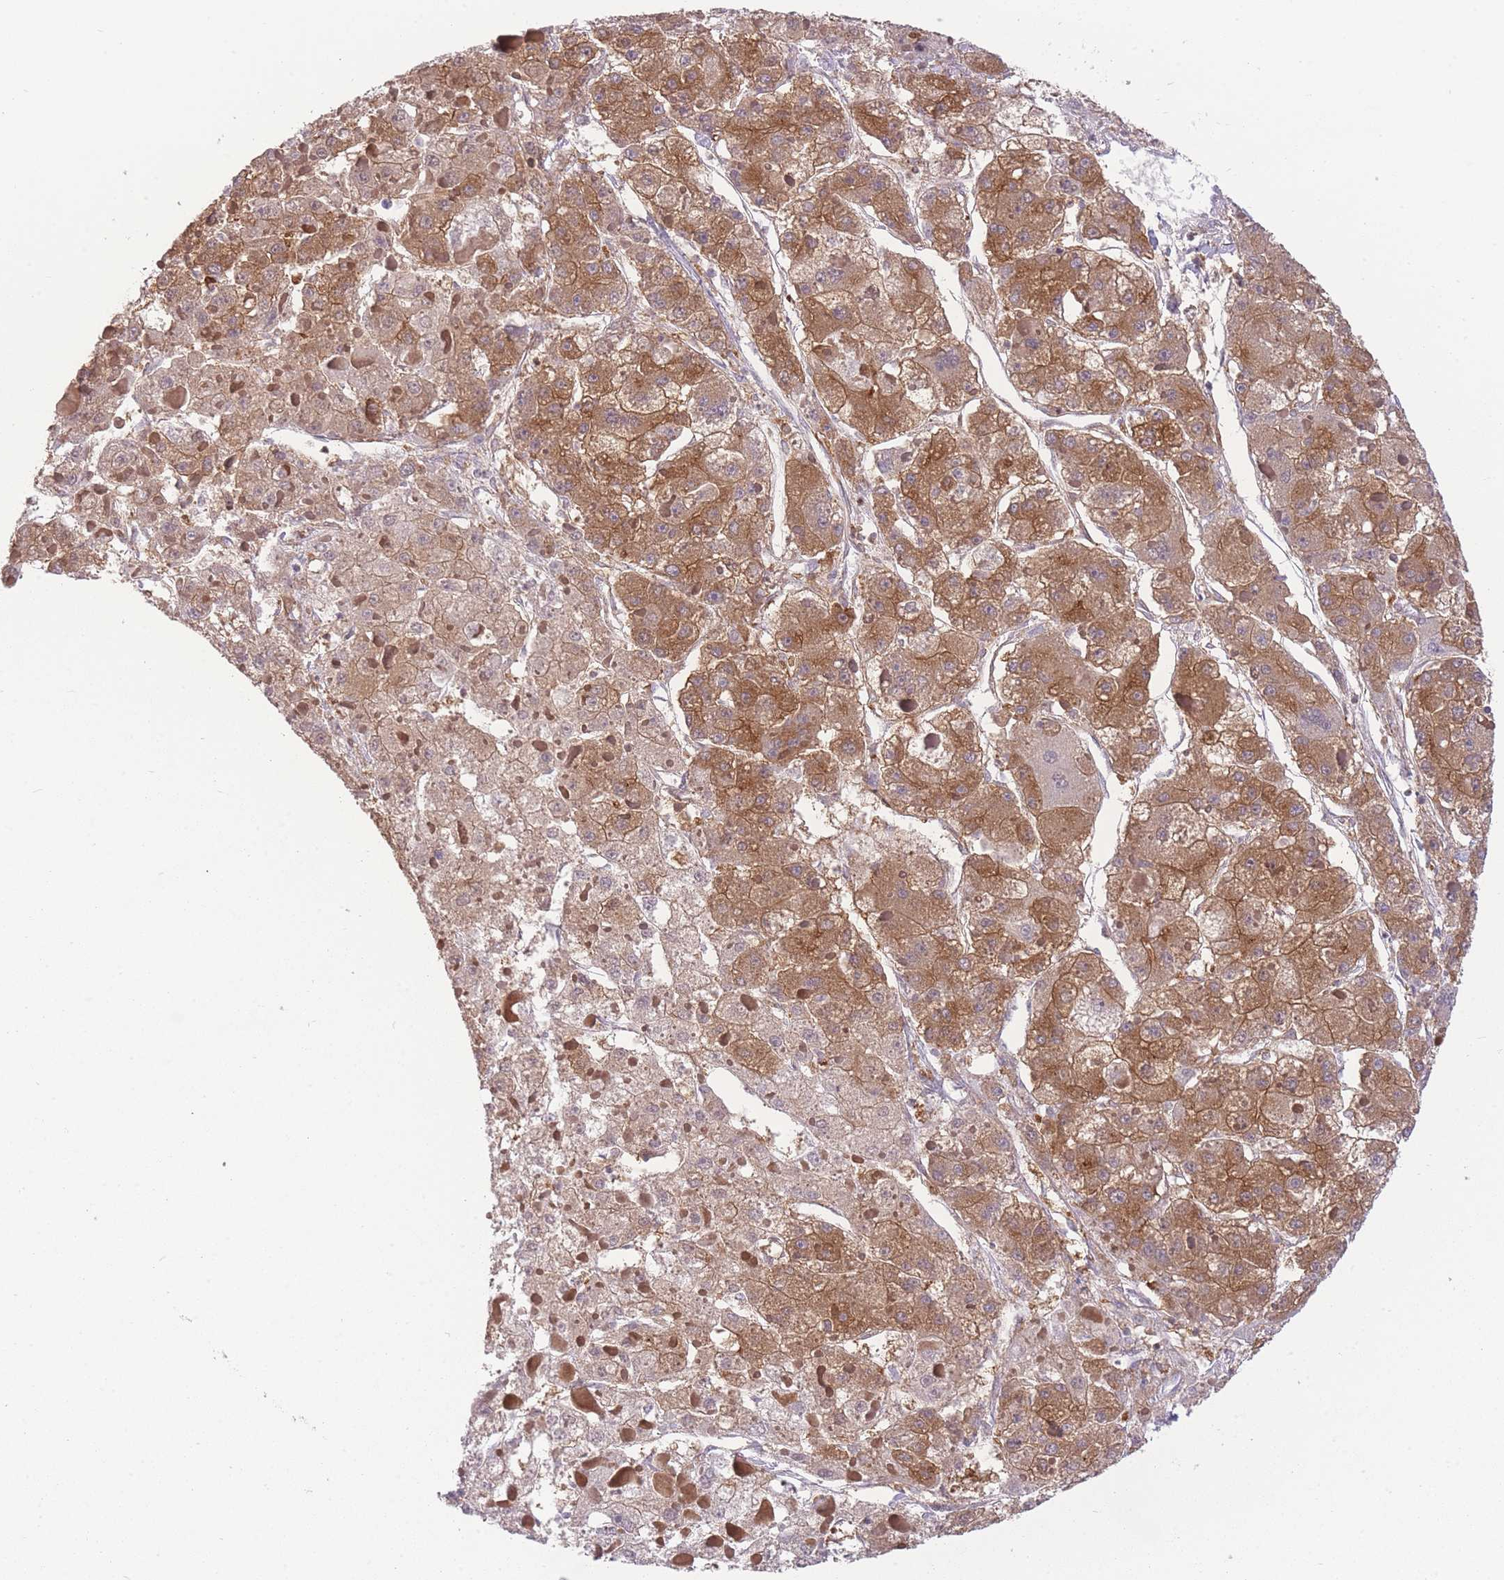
{"staining": {"intensity": "moderate", "quantity": ">75%", "location": "cytoplasmic/membranous"}, "tissue": "liver cancer", "cell_type": "Tumor cells", "image_type": "cancer", "snomed": [{"axis": "morphology", "description": "Carcinoma, Hepatocellular, NOS"}, {"axis": "topography", "description": "Liver"}], "caption": "Immunohistochemistry of hepatocellular carcinoma (liver) demonstrates medium levels of moderate cytoplasmic/membranous positivity in approximately >75% of tumor cells. (DAB (3,3'-diaminobenzidine) IHC with brightfield microscopy, high magnification).", "gene": "PRKAR1A", "patient": {"sex": "female", "age": 73}}